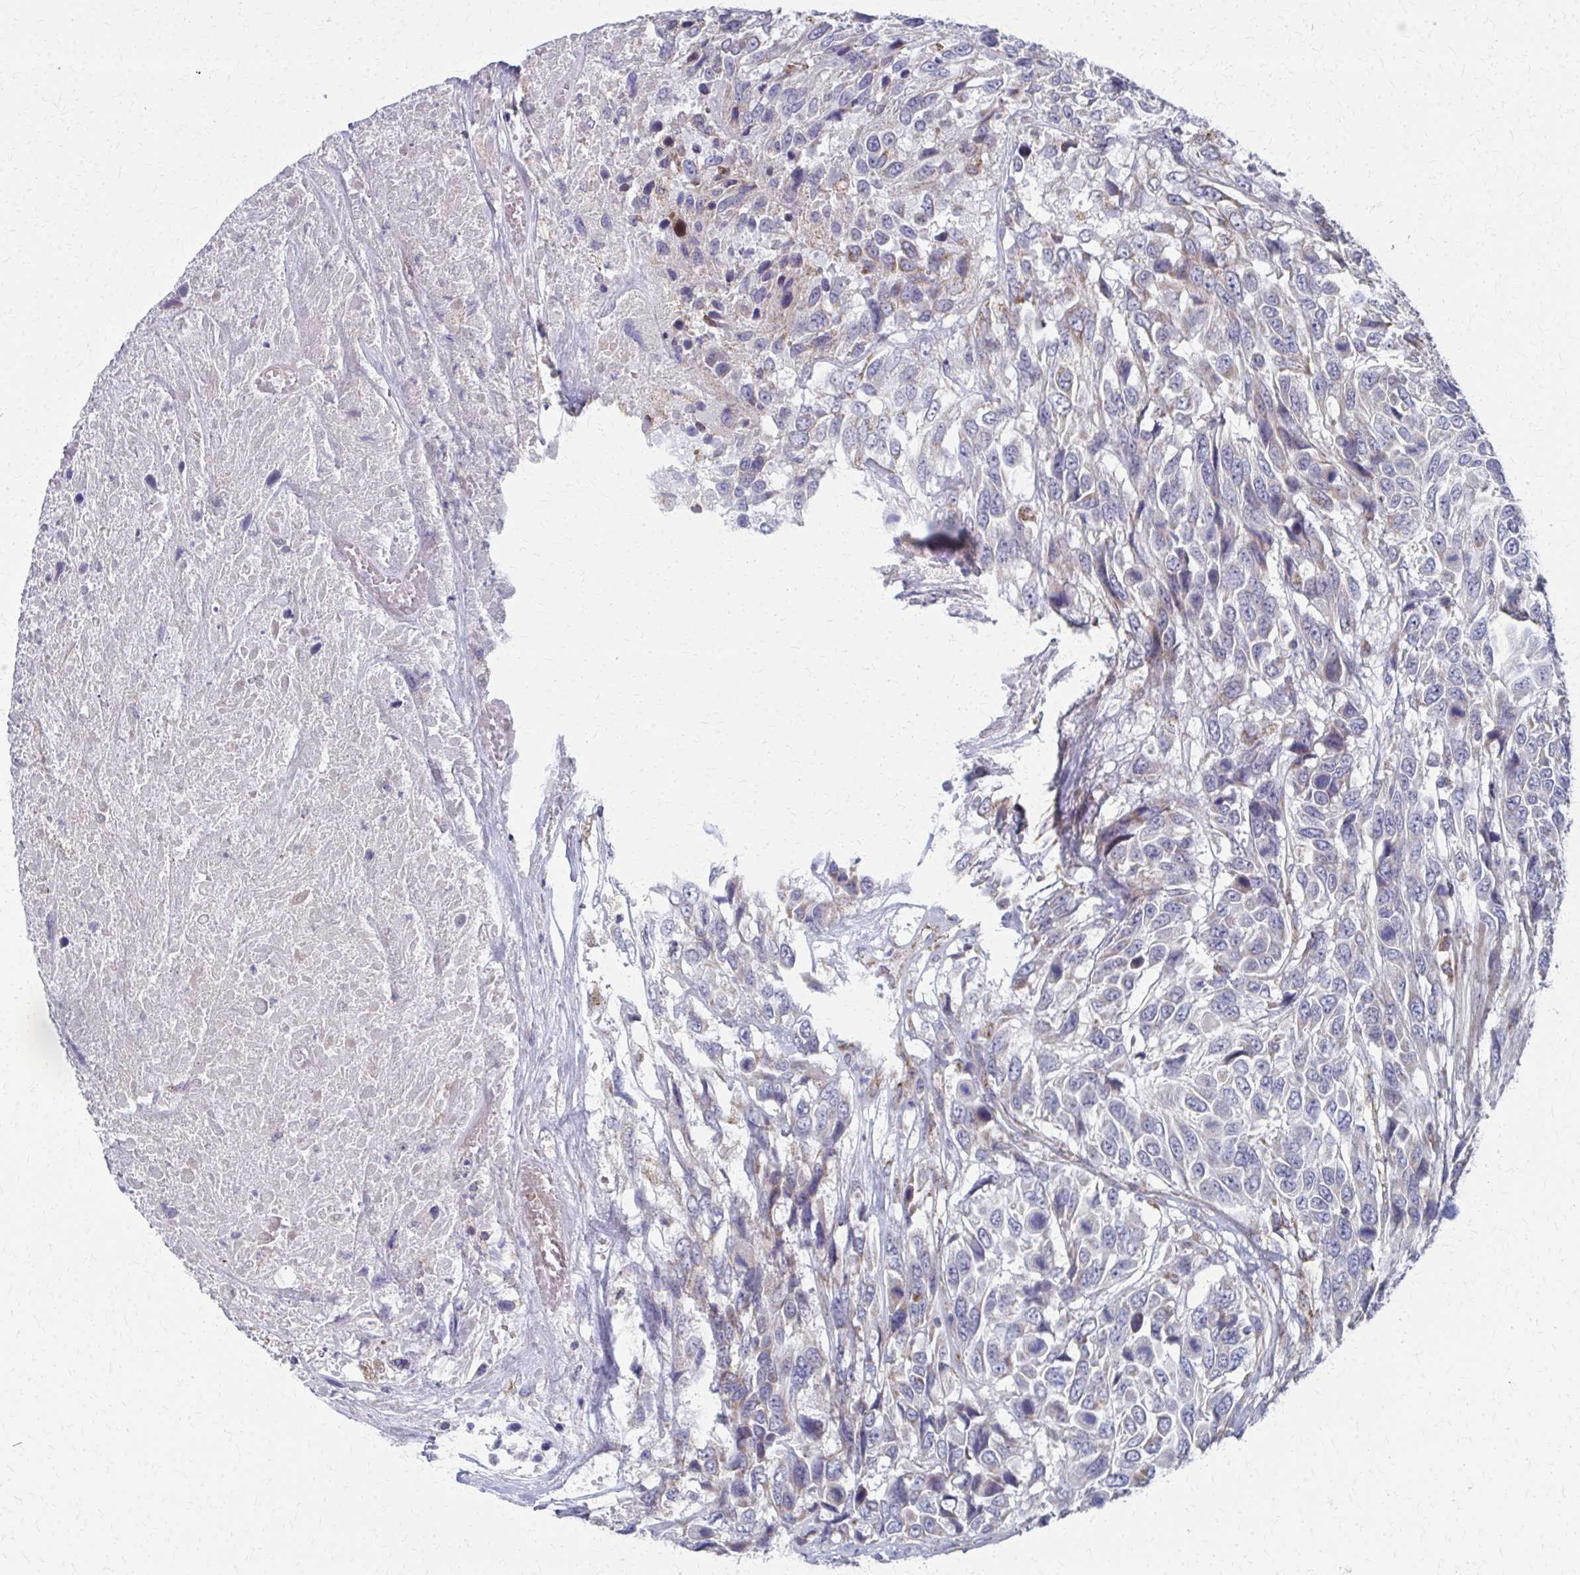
{"staining": {"intensity": "moderate", "quantity": "<25%", "location": "cytoplasmic/membranous"}, "tissue": "urothelial cancer", "cell_type": "Tumor cells", "image_type": "cancer", "snomed": [{"axis": "morphology", "description": "Urothelial carcinoma, High grade"}, {"axis": "topography", "description": "Urinary bladder"}], "caption": "Immunohistochemistry (DAB) staining of human urothelial cancer reveals moderate cytoplasmic/membranous protein positivity in approximately <25% of tumor cells.", "gene": "FAHD1", "patient": {"sex": "female", "age": 70}}